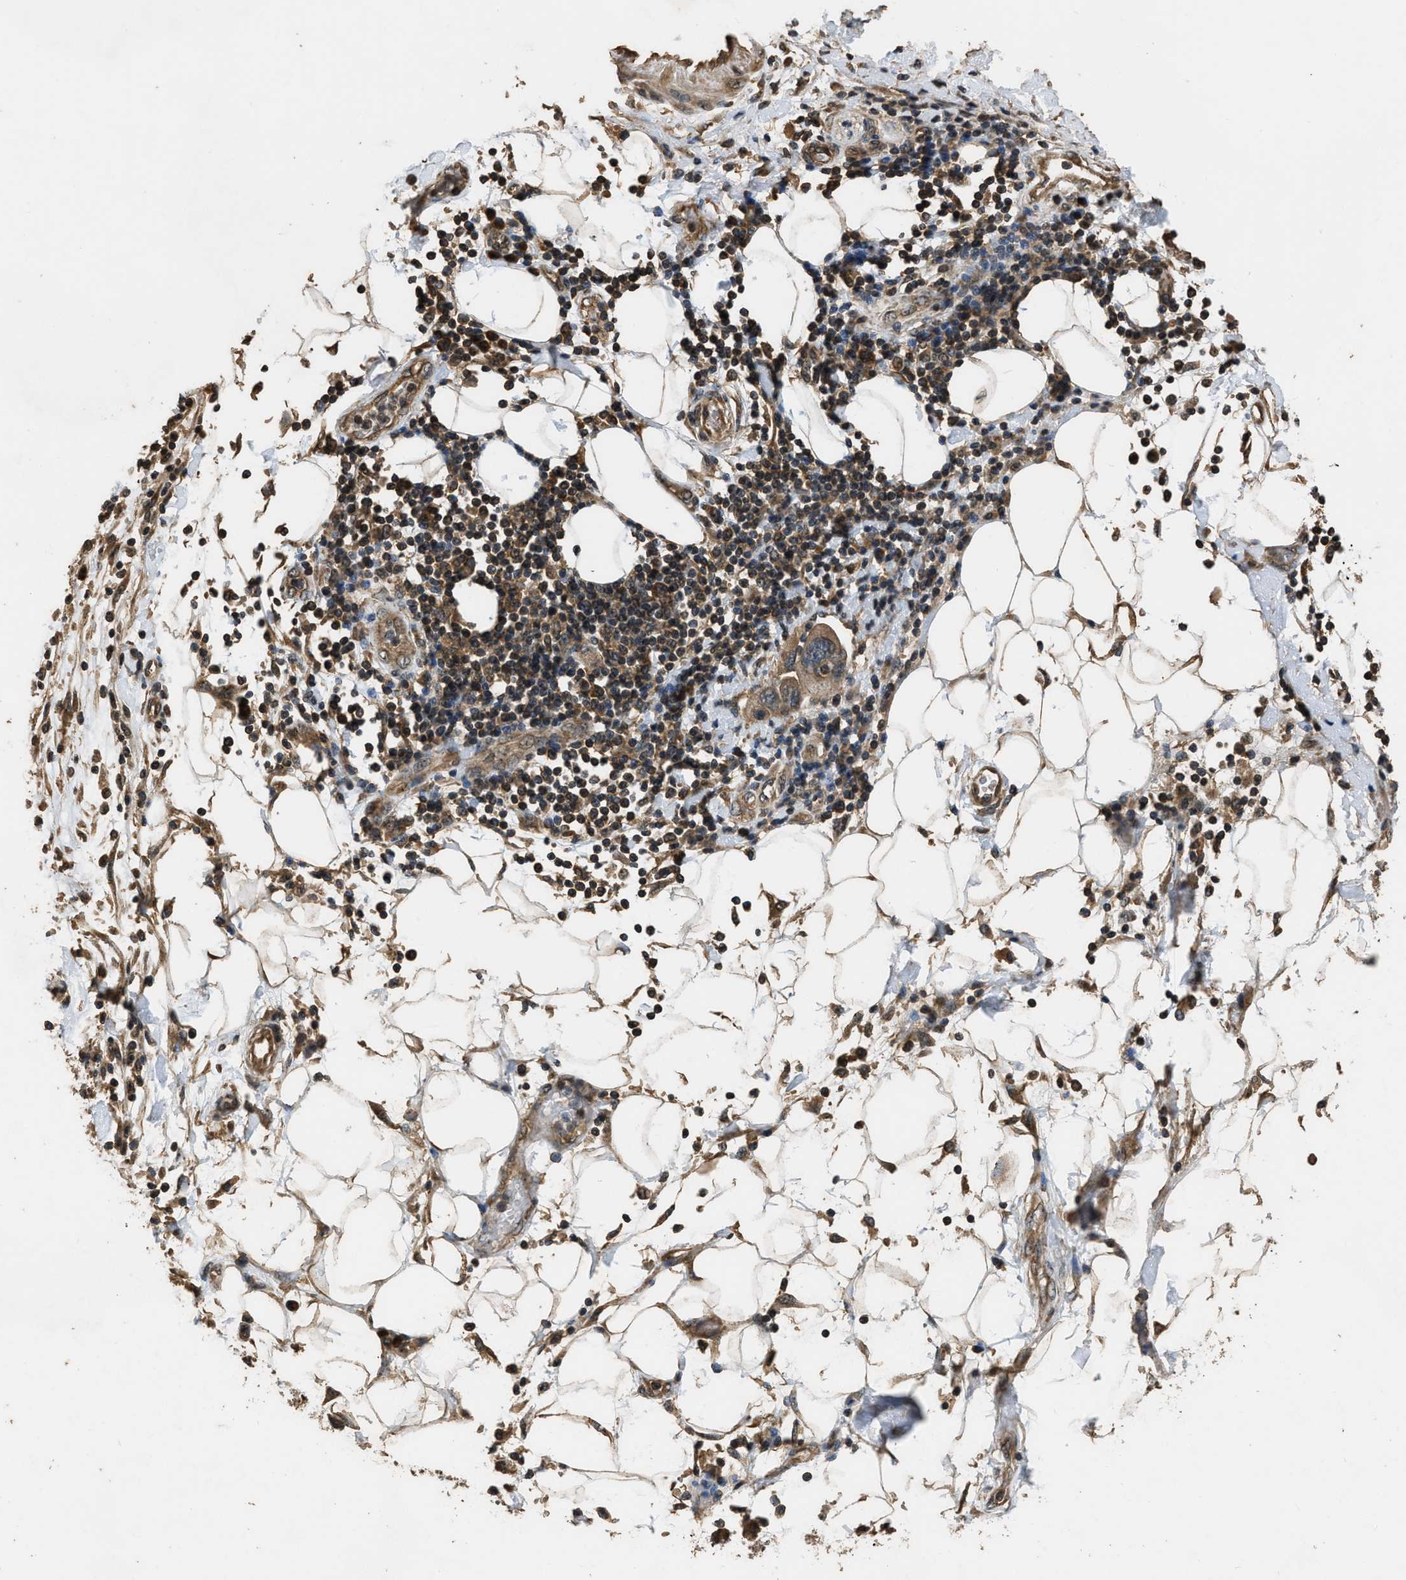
{"staining": {"intensity": "moderate", "quantity": ">75%", "location": "cytoplasmic/membranous"}, "tissue": "pancreatic cancer", "cell_type": "Tumor cells", "image_type": "cancer", "snomed": [{"axis": "morphology", "description": "Normal tissue, NOS"}, {"axis": "morphology", "description": "Adenocarcinoma, NOS"}, {"axis": "topography", "description": "Pancreas"}], "caption": "There is medium levels of moderate cytoplasmic/membranous staining in tumor cells of pancreatic adenocarcinoma, as demonstrated by immunohistochemical staining (brown color).", "gene": "DENND6B", "patient": {"sex": "female", "age": 71}}